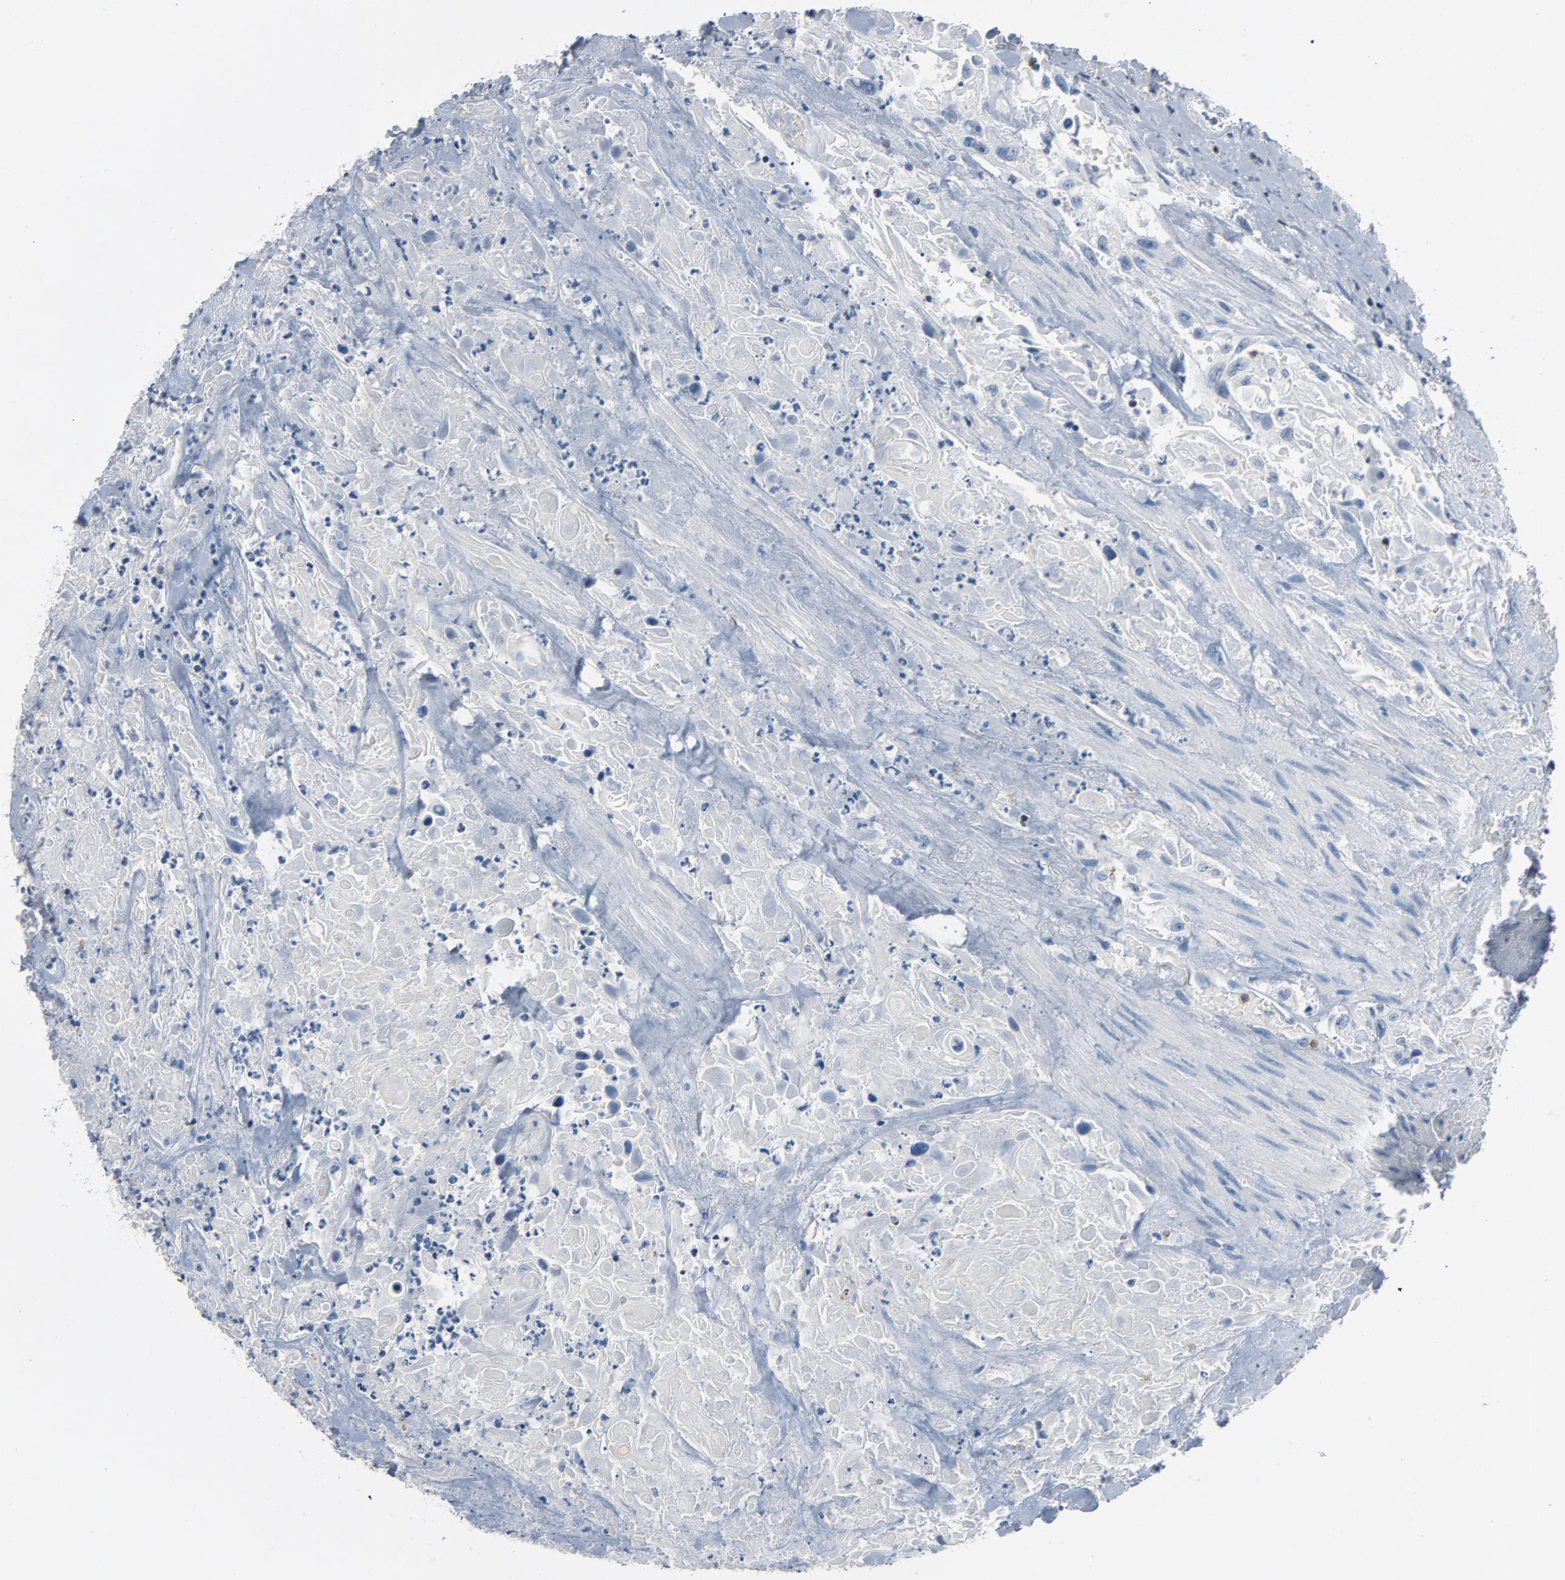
{"staining": {"intensity": "negative", "quantity": "none", "location": "none"}, "tissue": "urothelial cancer", "cell_type": "Tumor cells", "image_type": "cancer", "snomed": [{"axis": "morphology", "description": "Urothelial carcinoma, High grade"}, {"axis": "topography", "description": "Urinary bladder"}], "caption": "Urothelial carcinoma (high-grade) was stained to show a protein in brown. There is no significant positivity in tumor cells.", "gene": "LCK", "patient": {"sex": "female", "age": 84}}